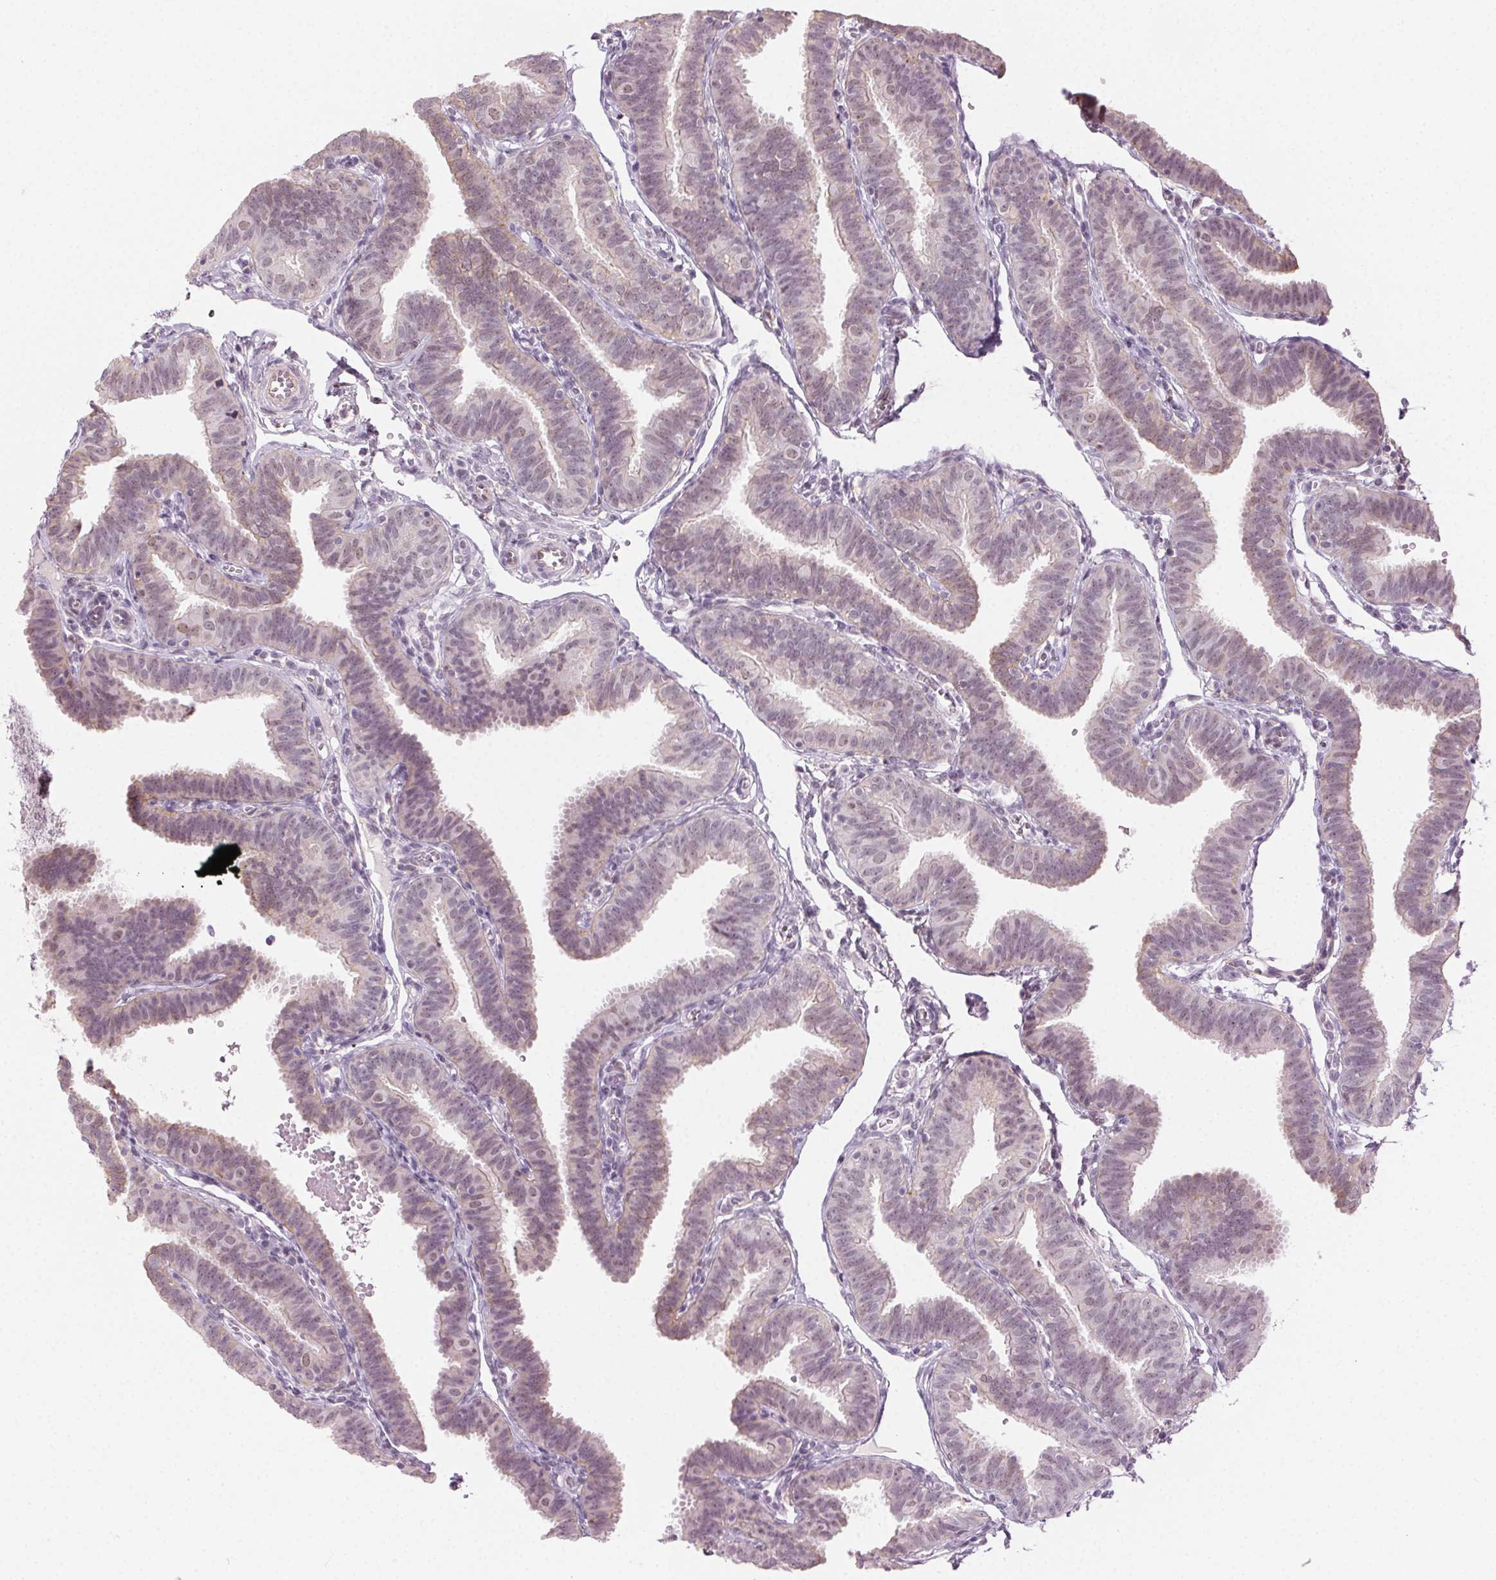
{"staining": {"intensity": "weak", "quantity": "25%-75%", "location": "cytoplasmic/membranous"}, "tissue": "fallopian tube", "cell_type": "Glandular cells", "image_type": "normal", "snomed": [{"axis": "morphology", "description": "Normal tissue, NOS"}, {"axis": "topography", "description": "Fallopian tube"}], "caption": "Immunohistochemistry (IHC) staining of normal fallopian tube, which shows low levels of weak cytoplasmic/membranous staining in about 25%-75% of glandular cells indicating weak cytoplasmic/membranous protein staining. The staining was performed using DAB (brown) for protein detection and nuclei were counterstained in hematoxylin (blue).", "gene": "AIF1L", "patient": {"sex": "female", "age": 25}}